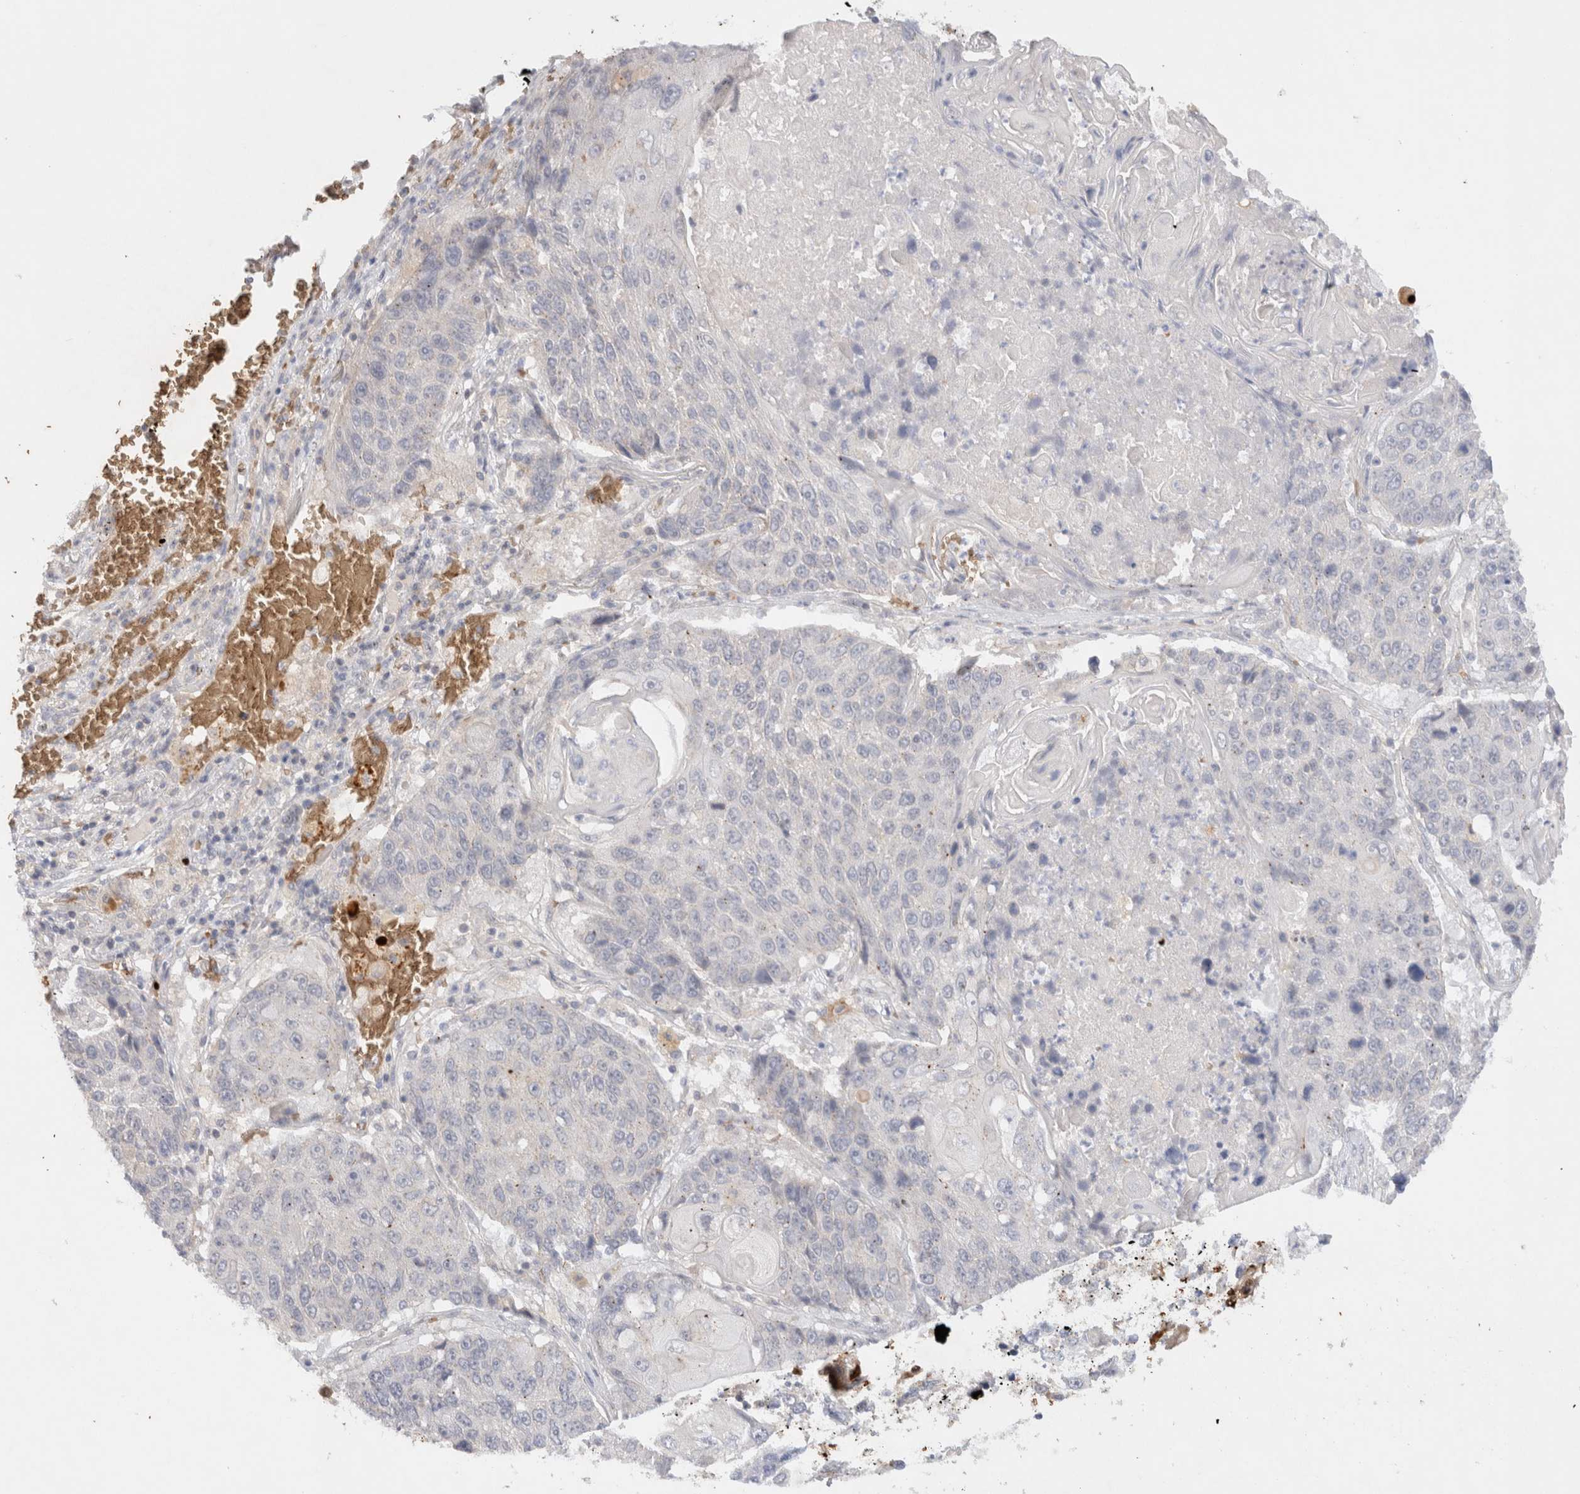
{"staining": {"intensity": "weak", "quantity": "<25%", "location": "cytoplasmic/membranous"}, "tissue": "lung cancer", "cell_type": "Tumor cells", "image_type": "cancer", "snomed": [{"axis": "morphology", "description": "Adenocarcinoma, NOS"}, {"axis": "topography", "description": "Lung"}], "caption": "Lung cancer was stained to show a protein in brown. There is no significant positivity in tumor cells.", "gene": "MST1", "patient": {"sex": "male", "age": 64}}